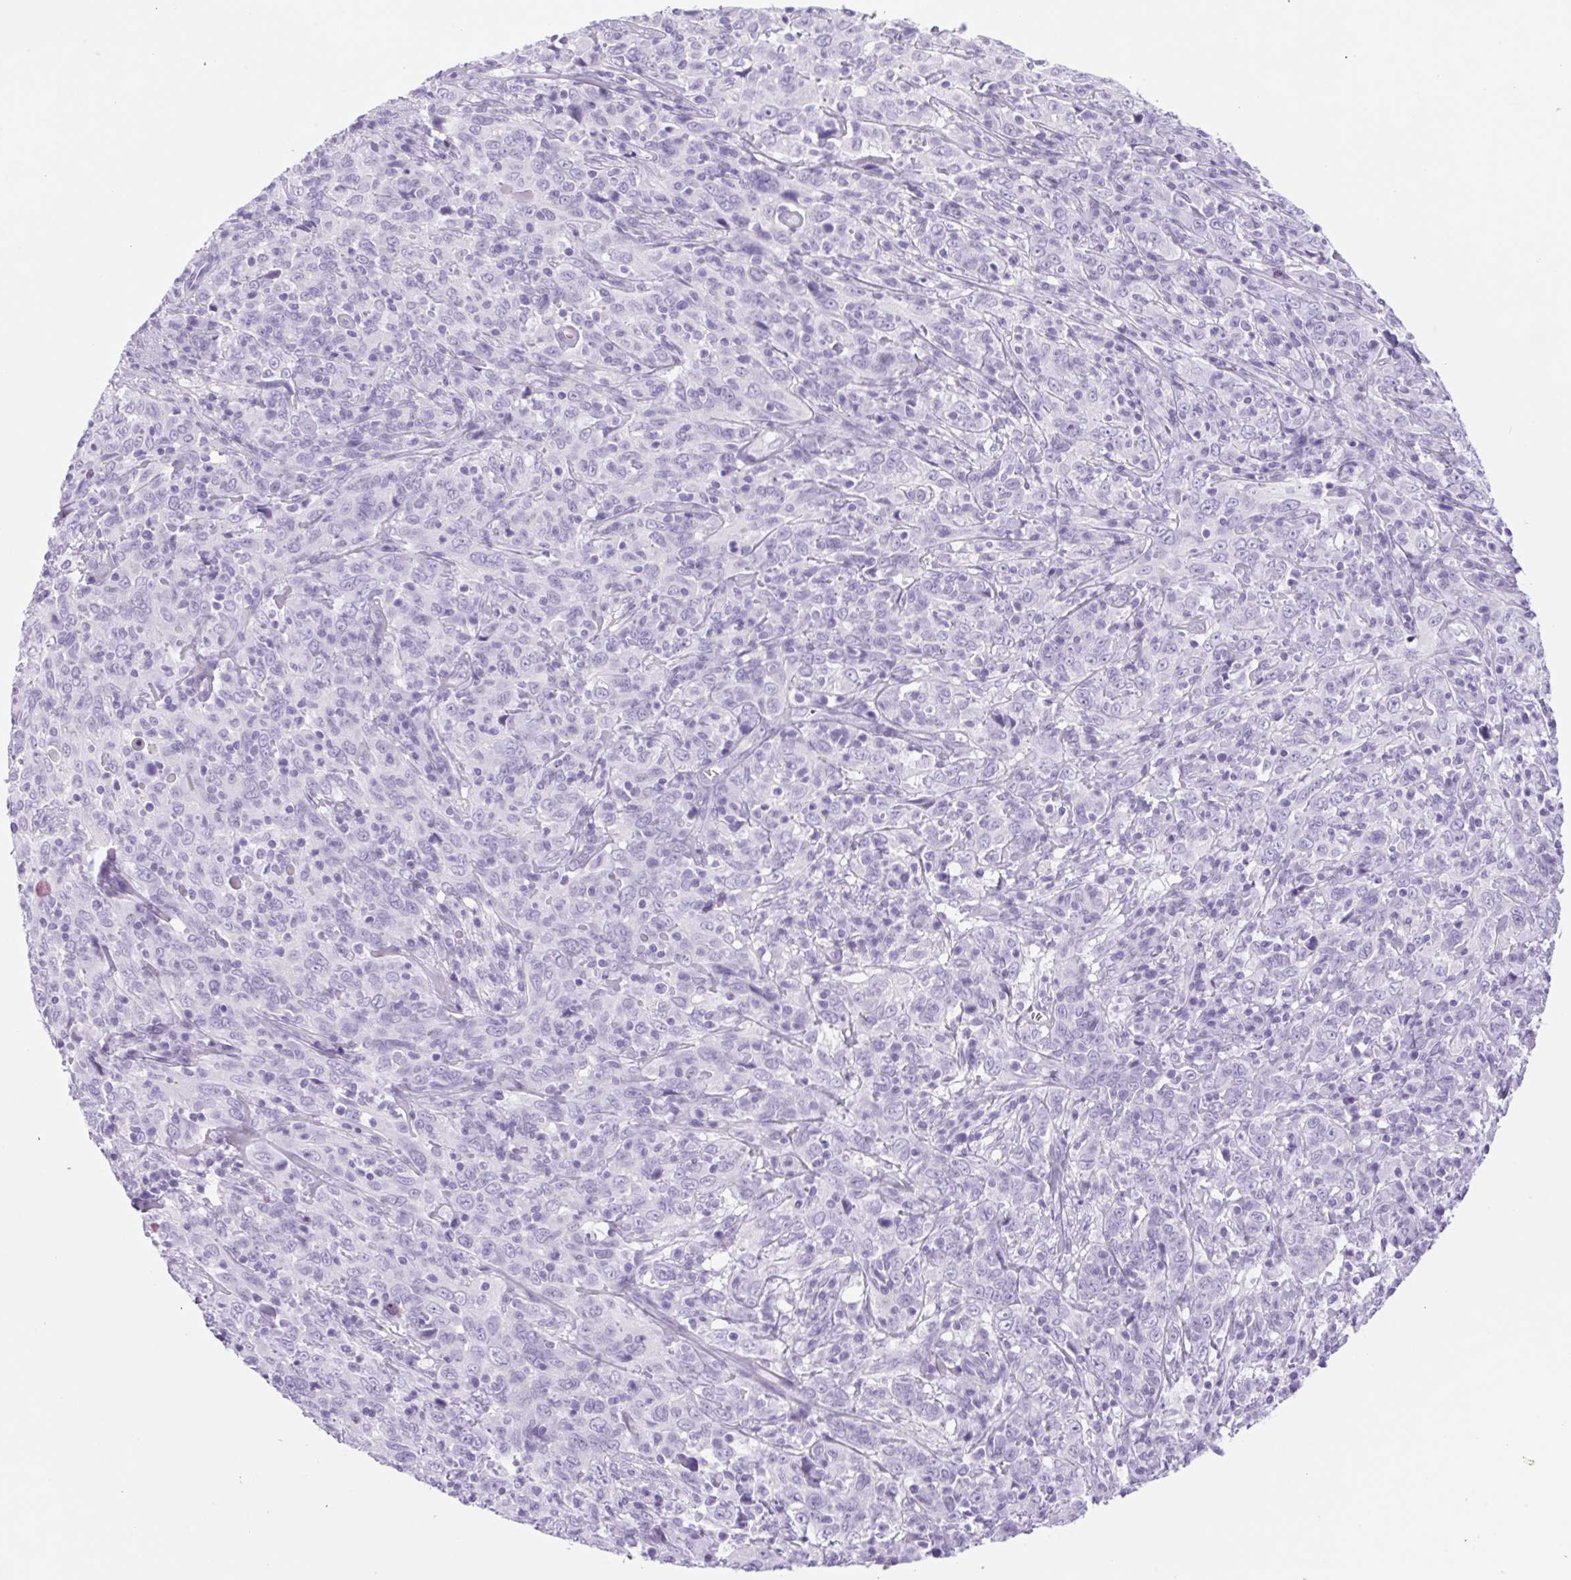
{"staining": {"intensity": "negative", "quantity": "none", "location": "none"}, "tissue": "cervical cancer", "cell_type": "Tumor cells", "image_type": "cancer", "snomed": [{"axis": "morphology", "description": "Squamous cell carcinoma, NOS"}, {"axis": "topography", "description": "Cervix"}], "caption": "Tumor cells are negative for brown protein staining in cervical cancer (squamous cell carcinoma).", "gene": "SPACA5B", "patient": {"sex": "female", "age": 46}}